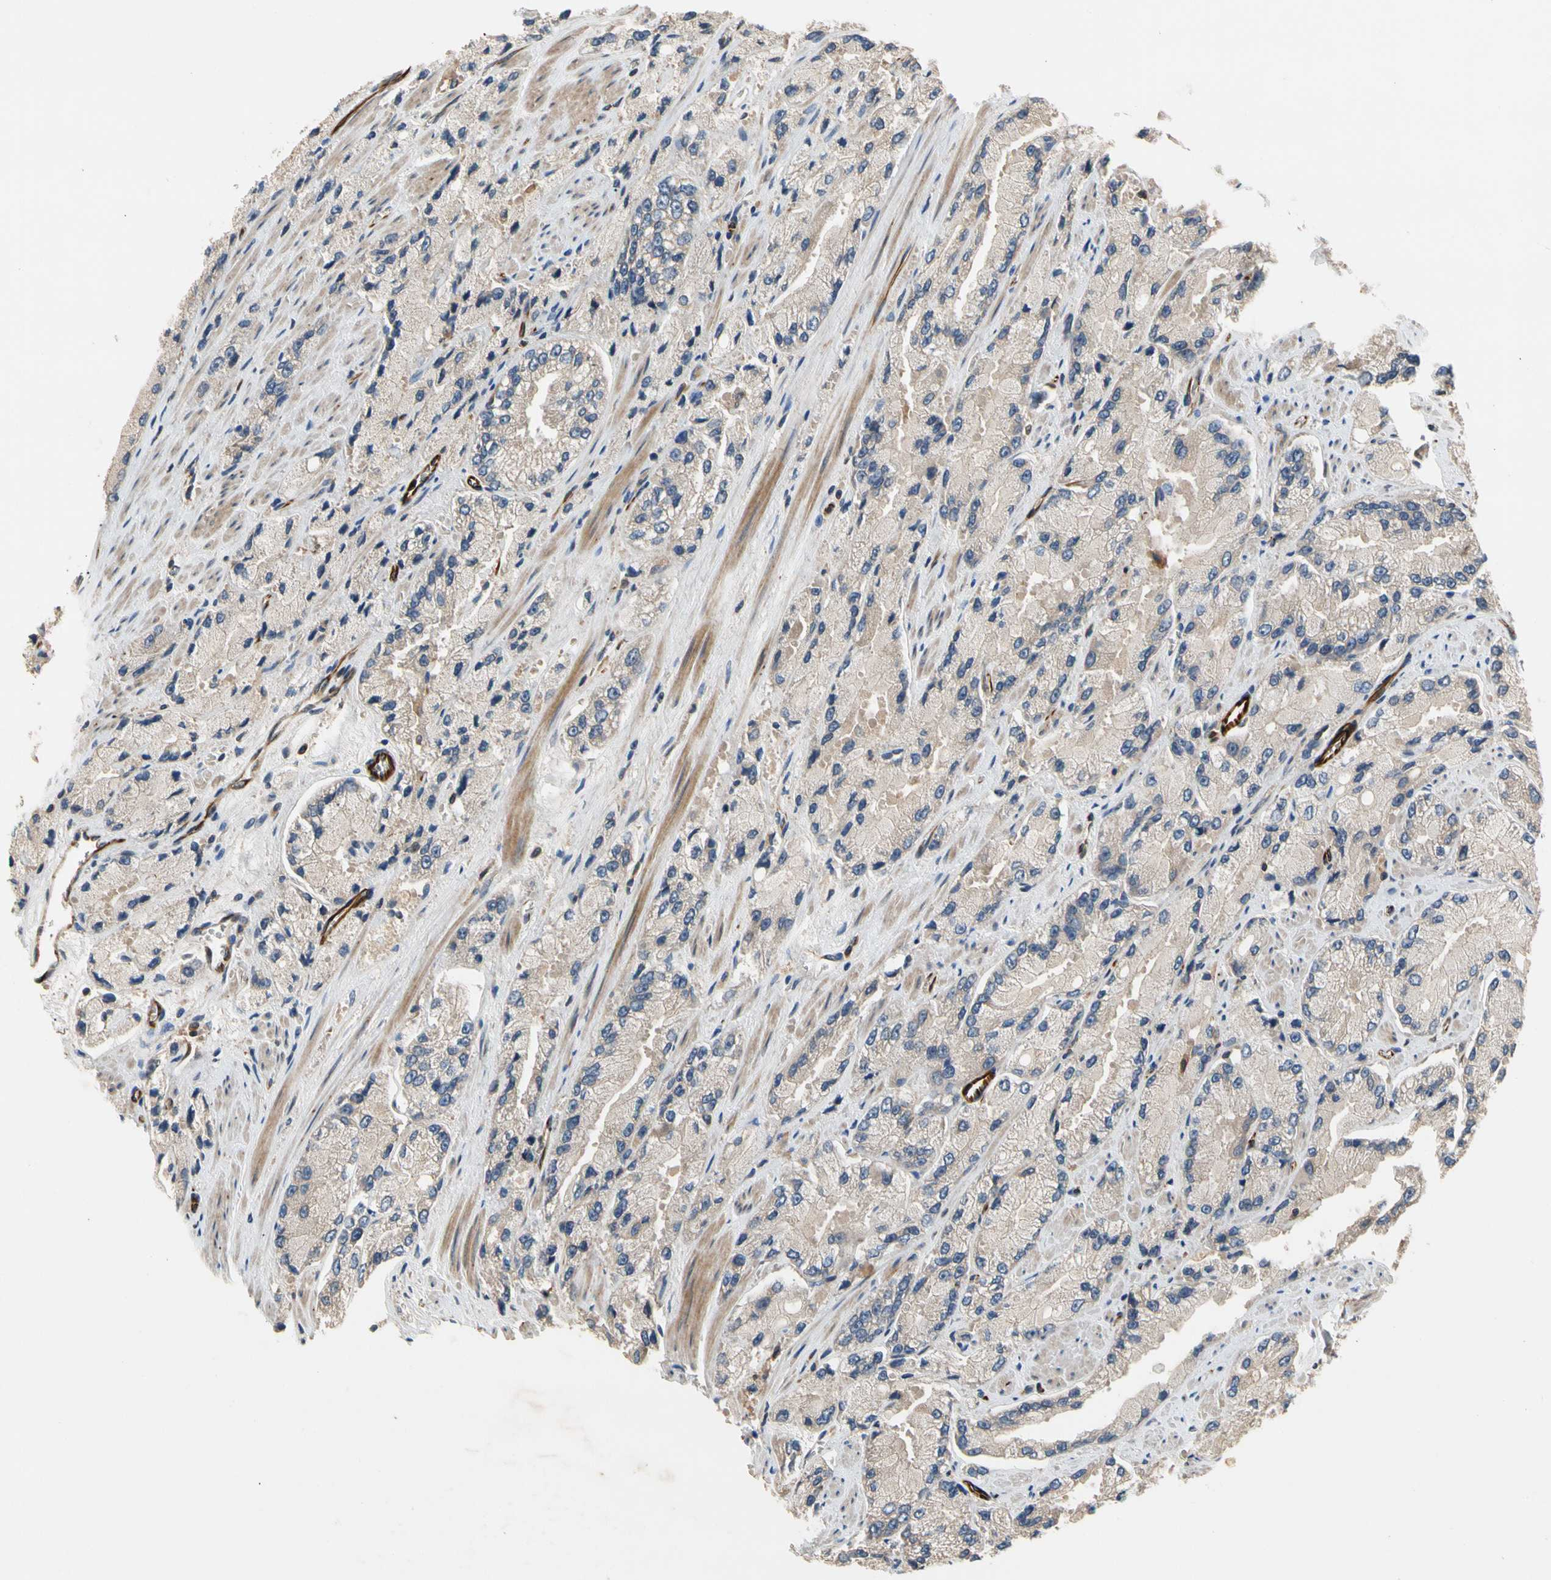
{"staining": {"intensity": "weak", "quantity": "<25%", "location": "cytoplasmic/membranous"}, "tissue": "prostate cancer", "cell_type": "Tumor cells", "image_type": "cancer", "snomed": [{"axis": "morphology", "description": "Adenocarcinoma, High grade"}, {"axis": "topography", "description": "Prostate"}], "caption": "A micrograph of prostate high-grade adenocarcinoma stained for a protein reveals no brown staining in tumor cells.", "gene": "FGD6", "patient": {"sex": "male", "age": 58}}